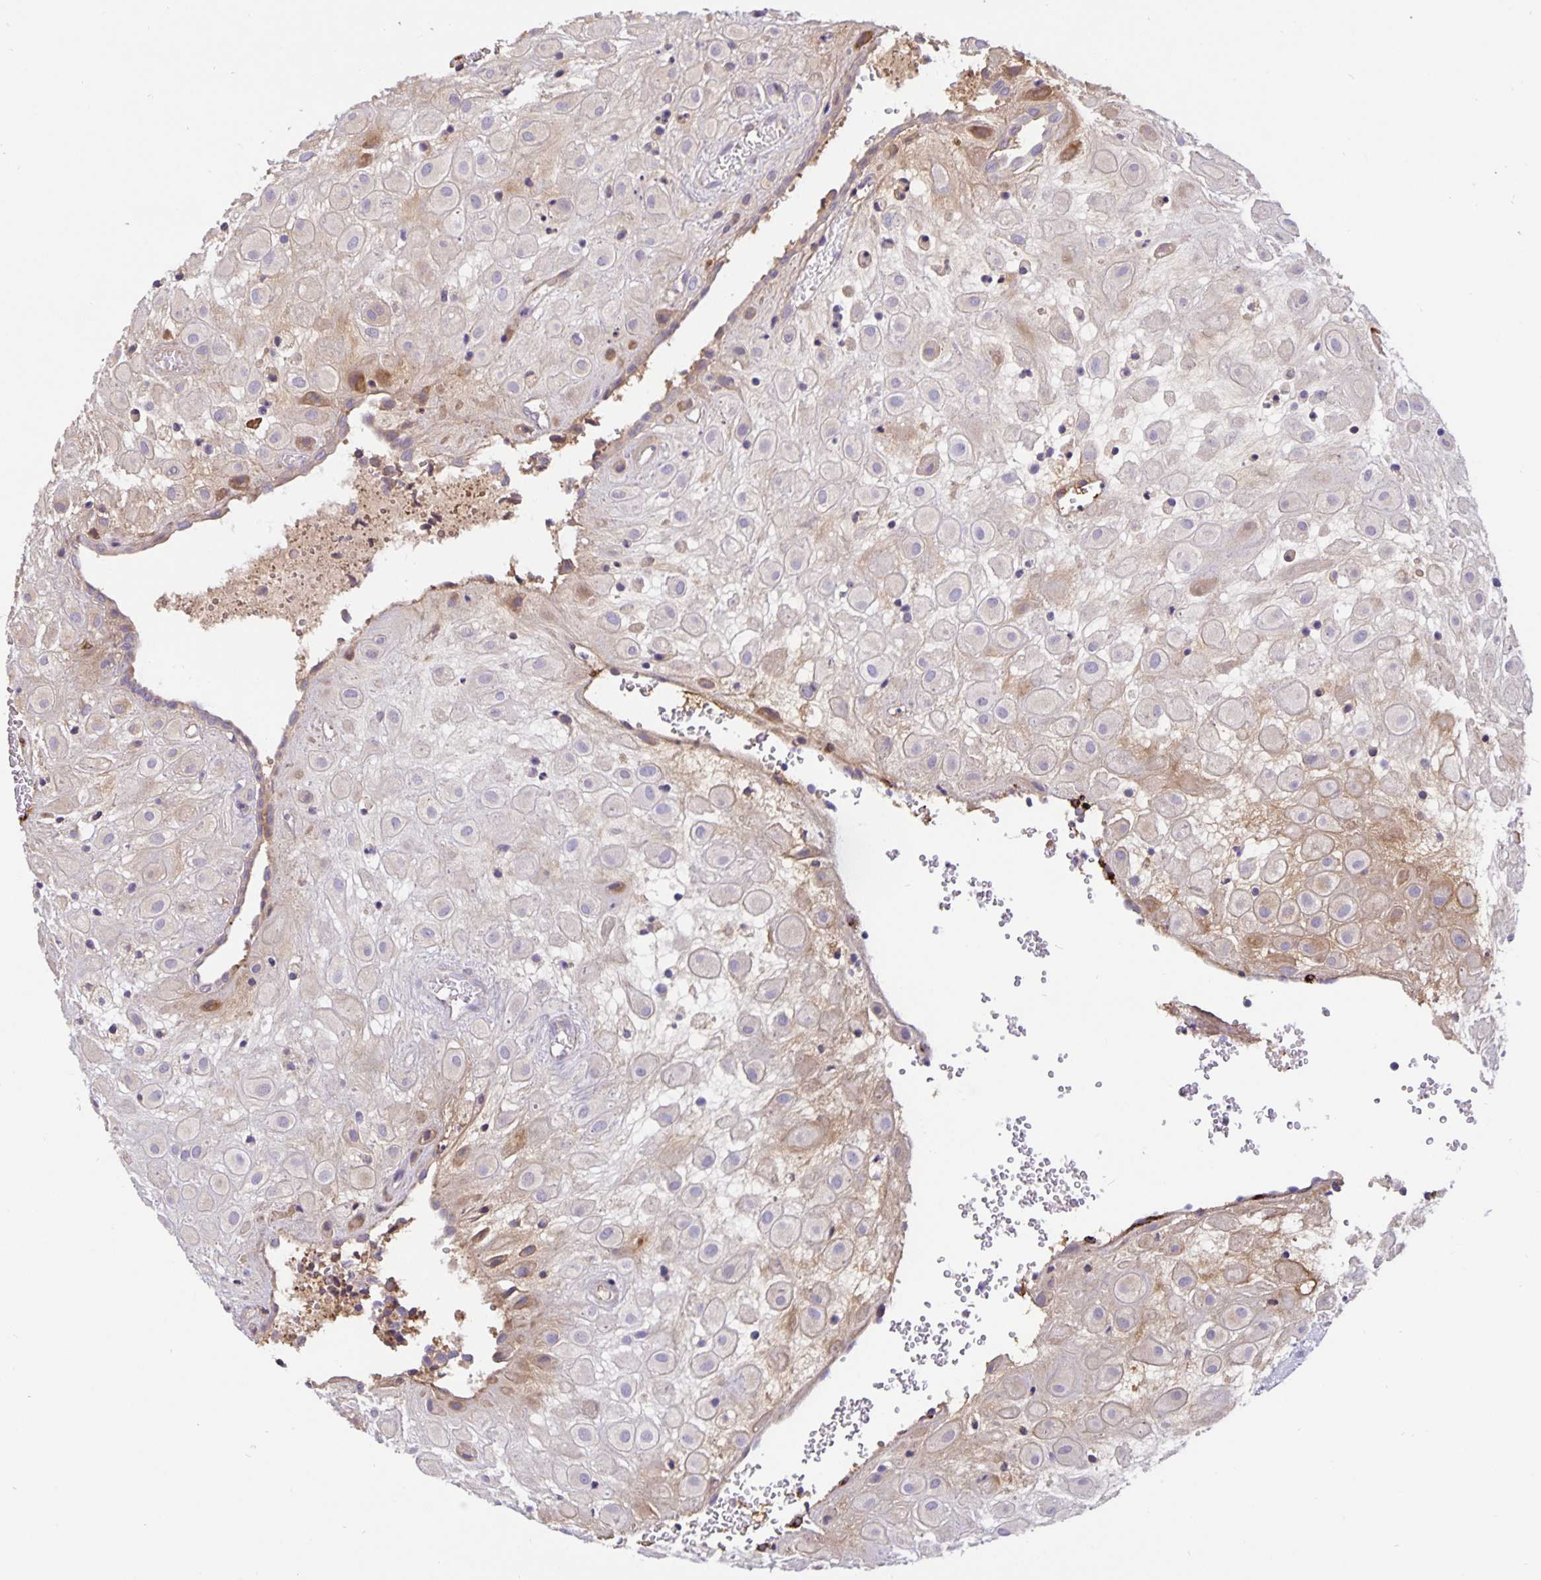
{"staining": {"intensity": "weak", "quantity": "<25%", "location": "cytoplasmic/membranous"}, "tissue": "placenta", "cell_type": "Decidual cells", "image_type": "normal", "snomed": [{"axis": "morphology", "description": "Normal tissue, NOS"}, {"axis": "topography", "description": "Placenta"}], "caption": "There is no significant positivity in decidual cells of placenta. (DAB immunohistochemistry with hematoxylin counter stain).", "gene": "EML6", "patient": {"sex": "female", "age": 24}}